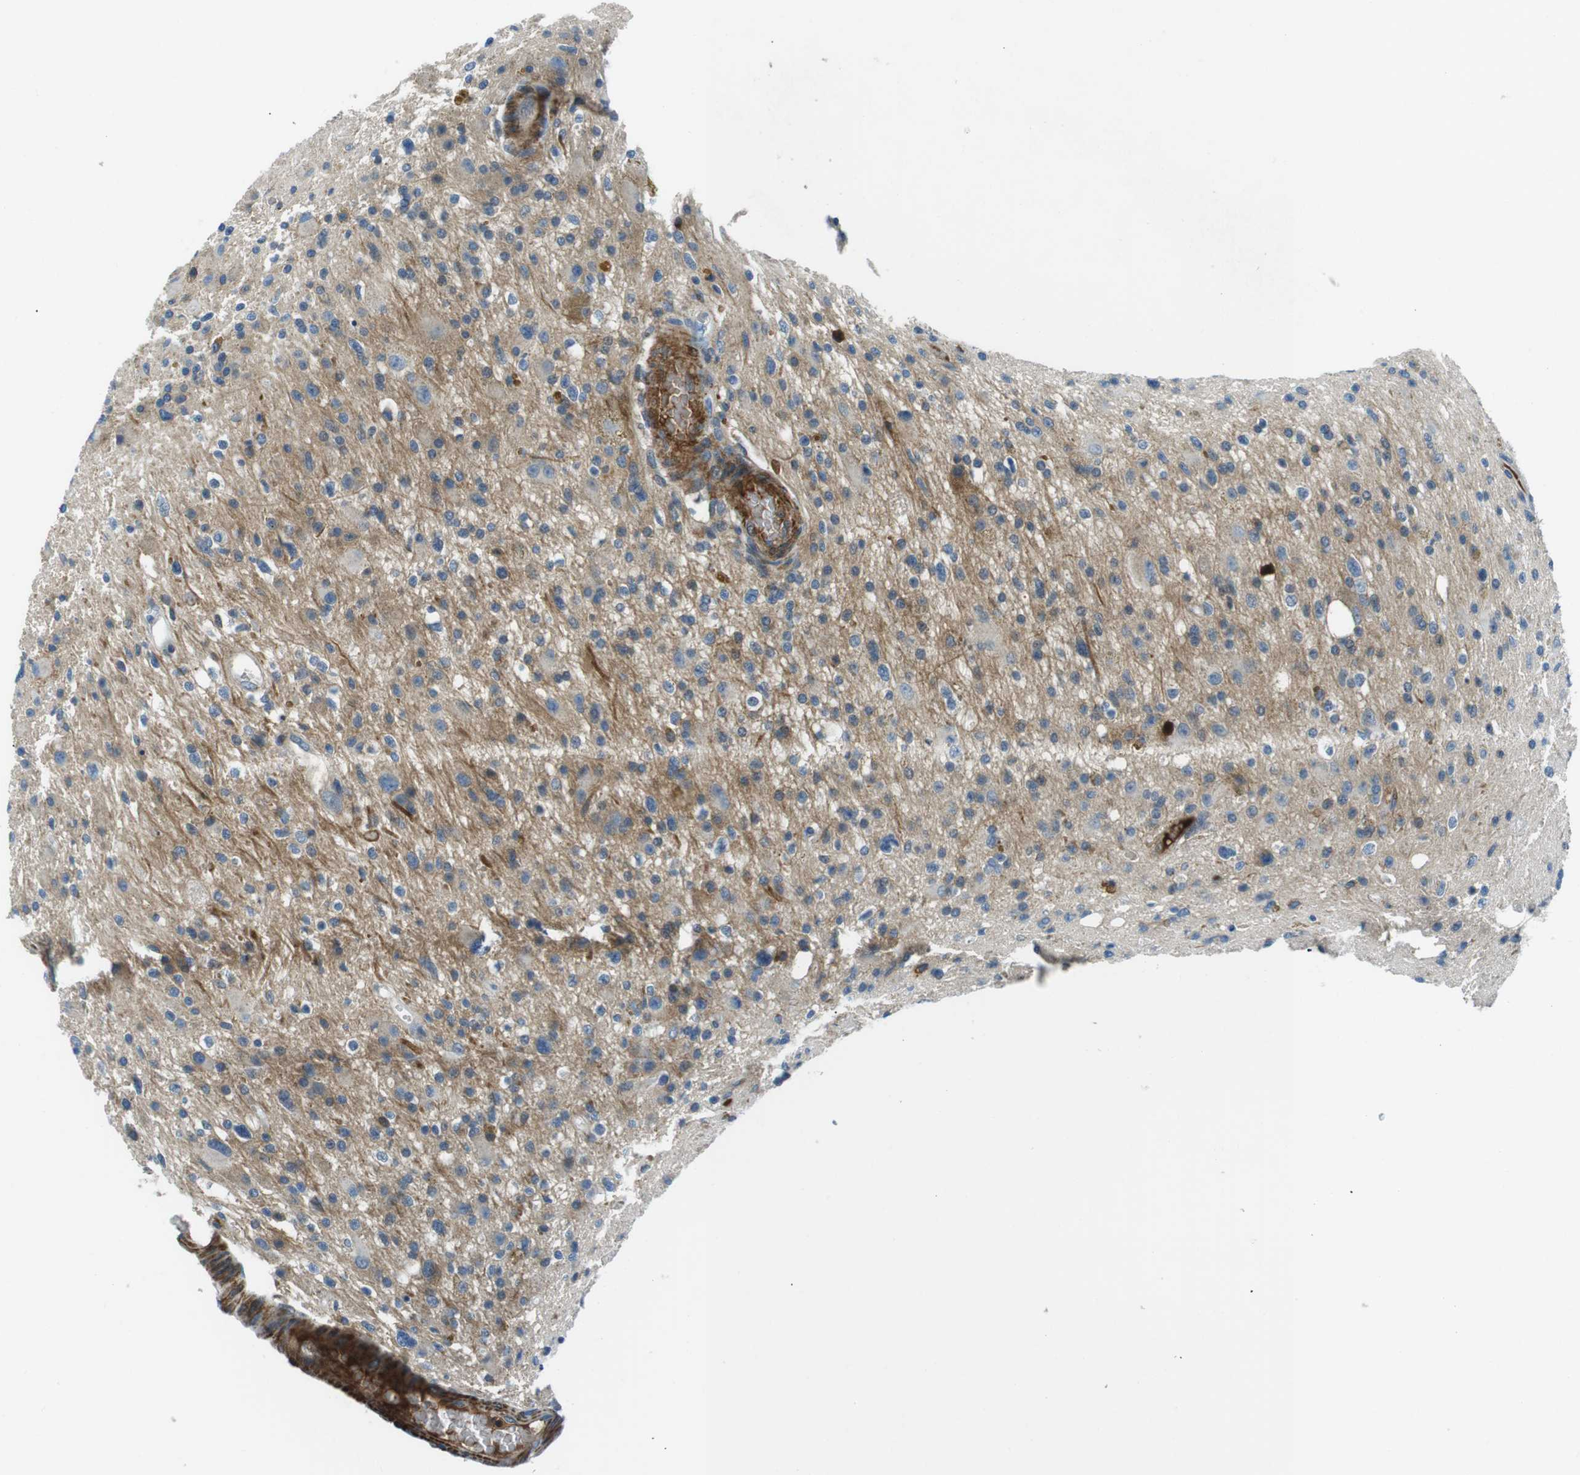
{"staining": {"intensity": "moderate", "quantity": "<25%", "location": "cytoplasmic/membranous"}, "tissue": "glioma", "cell_type": "Tumor cells", "image_type": "cancer", "snomed": [{"axis": "morphology", "description": "Glioma, malignant, High grade"}, {"axis": "topography", "description": "Brain"}], "caption": "Brown immunohistochemical staining in glioma shows moderate cytoplasmic/membranous expression in about <25% of tumor cells.", "gene": "ARVCF", "patient": {"sex": "male", "age": 33}}